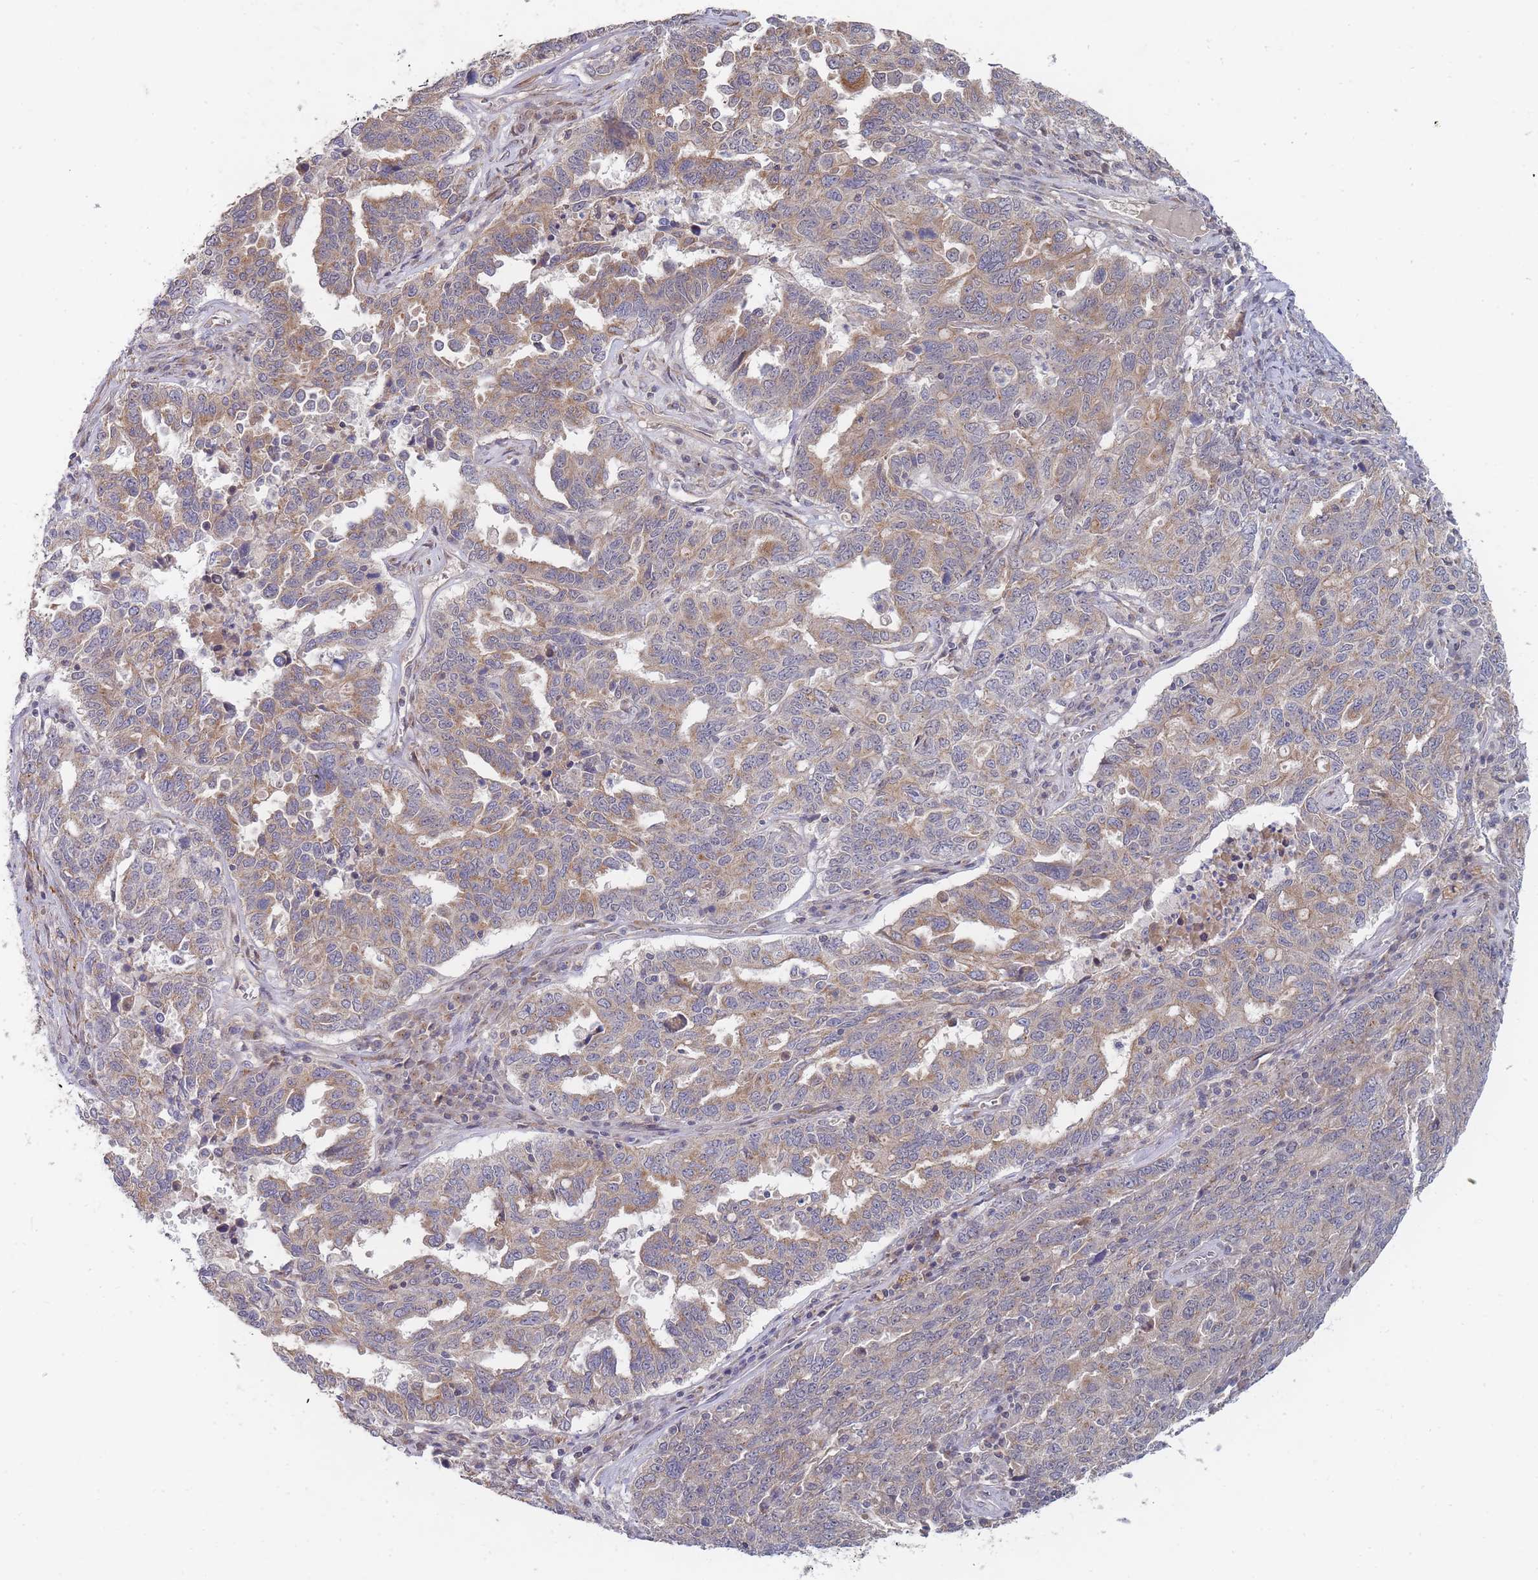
{"staining": {"intensity": "moderate", "quantity": "25%-75%", "location": "cytoplasmic/membranous"}, "tissue": "ovarian cancer", "cell_type": "Tumor cells", "image_type": "cancer", "snomed": [{"axis": "morphology", "description": "Carcinoma, endometroid"}, {"axis": "topography", "description": "Ovary"}], "caption": "High-power microscopy captured an immunohistochemistry image of ovarian cancer (endometroid carcinoma), revealing moderate cytoplasmic/membranous positivity in about 25%-75% of tumor cells.", "gene": "SLC35F5", "patient": {"sex": "female", "age": 62}}